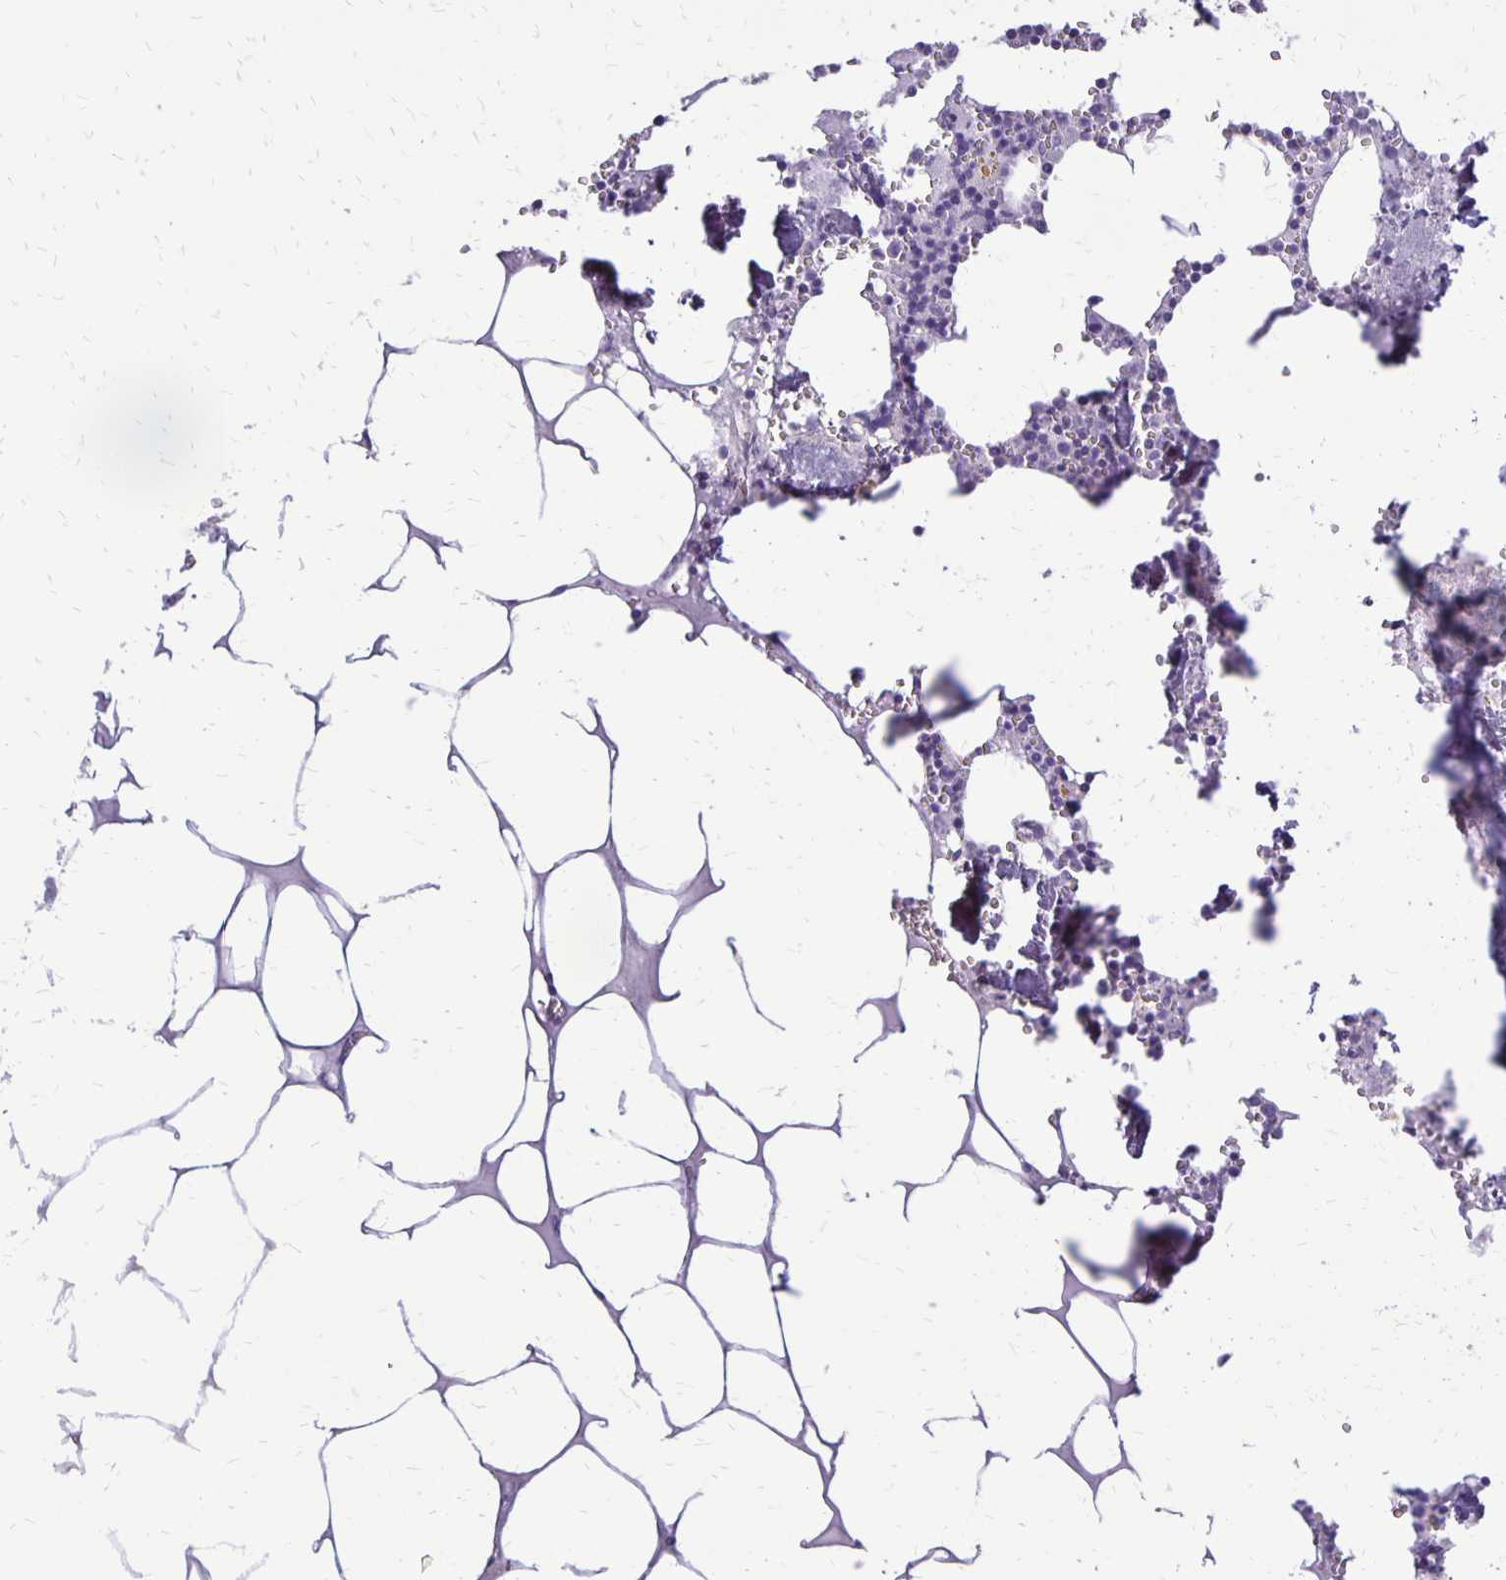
{"staining": {"intensity": "negative", "quantity": "none", "location": "none"}, "tissue": "bone marrow", "cell_type": "Hematopoietic cells", "image_type": "normal", "snomed": [{"axis": "morphology", "description": "Normal tissue, NOS"}, {"axis": "topography", "description": "Bone marrow"}], "caption": "A high-resolution image shows immunohistochemistry staining of normal bone marrow, which reveals no significant expression in hematopoietic cells.", "gene": "ANKRD45", "patient": {"sex": "male", "age": 54}}